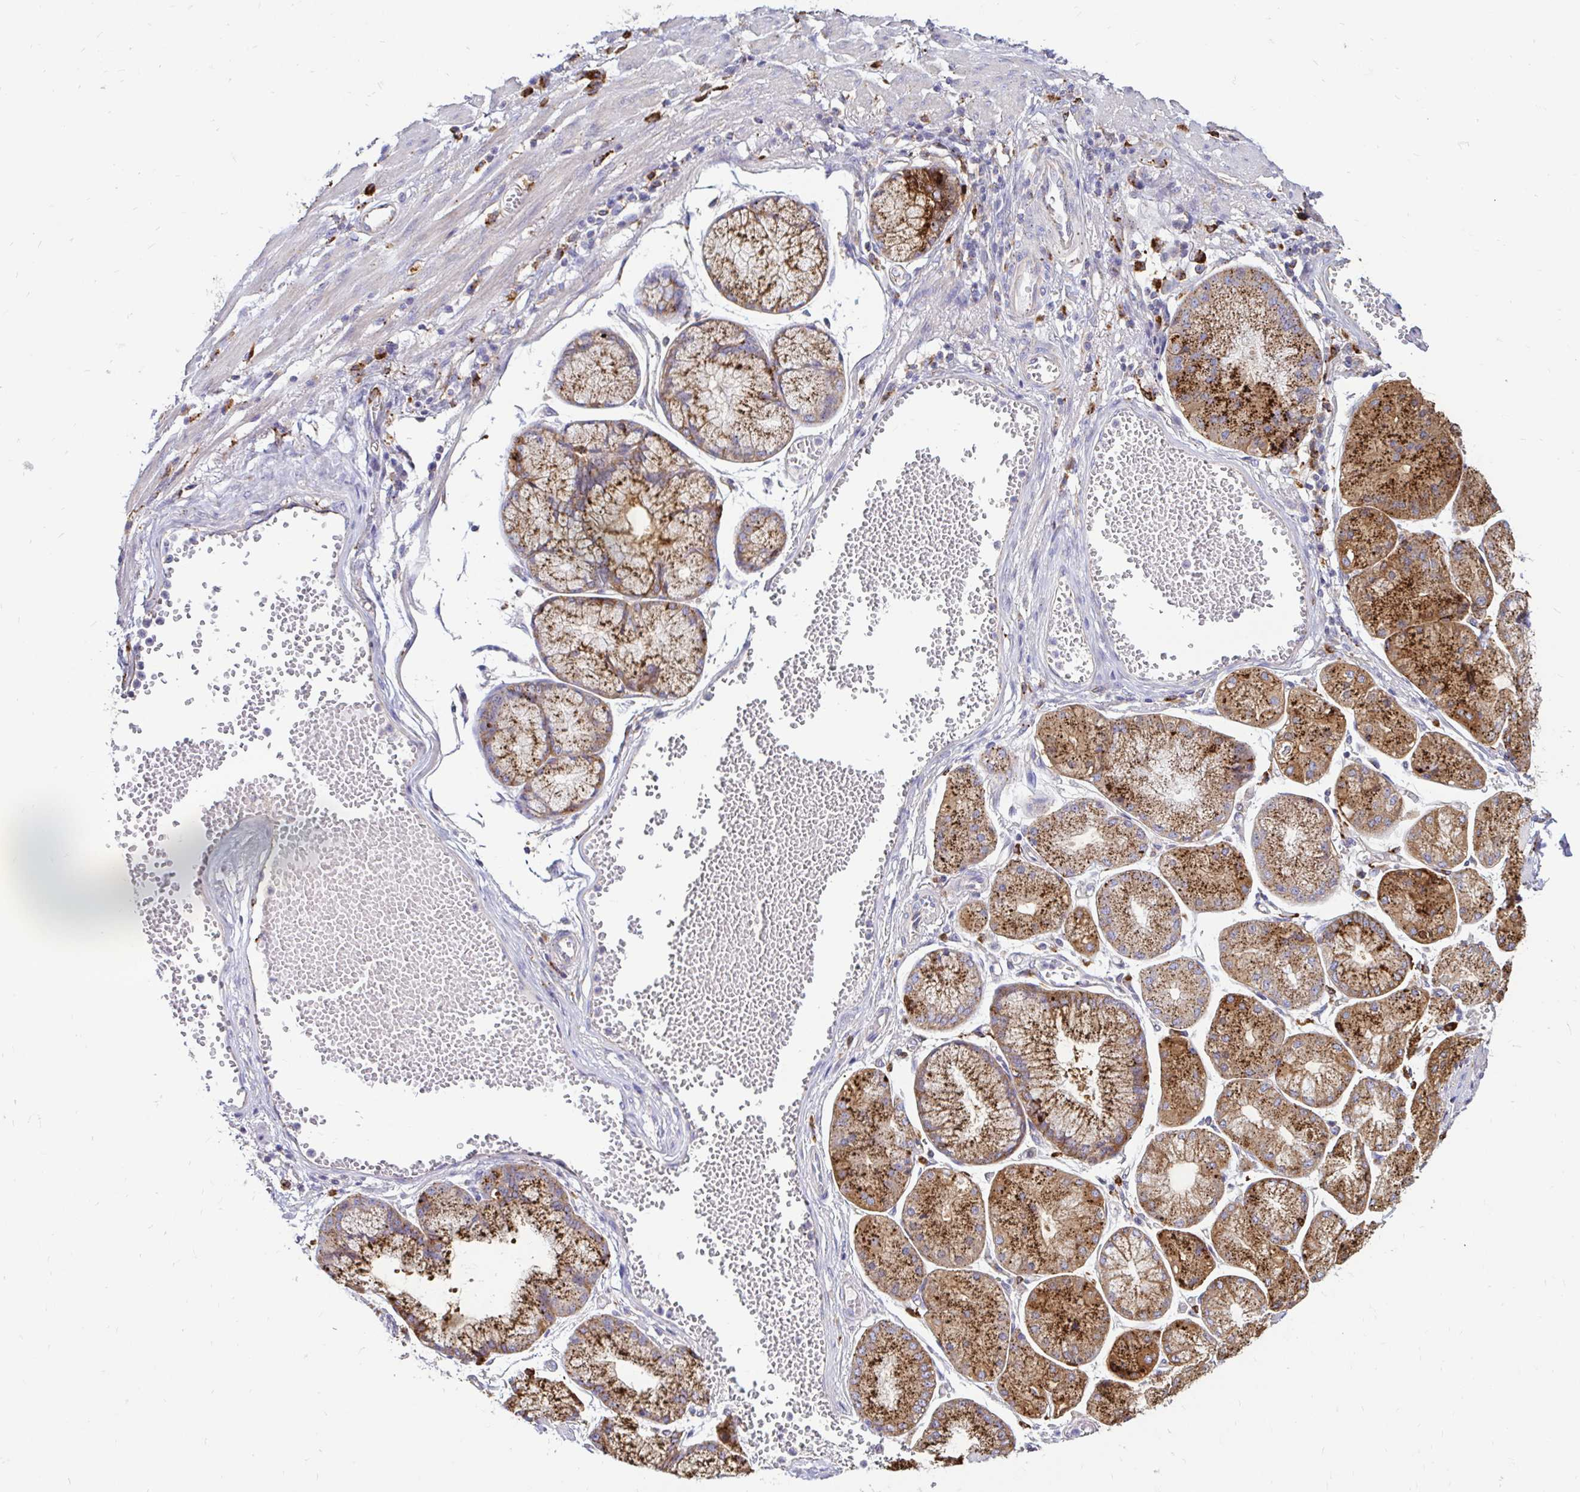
{"staining": {"intensity": "strong", "quantity": ">75%", "location": "cytoplasmic/membranous"}, "tissue": "stomach cancer", "cell_type": "Tumor cells", "image_type": "cancer", "snomed": [{"axis": "morphology", "description": "Adenocarcinoma, NOS"}, {"axis": "topography", "description": "Stomach, upper"}], "caption": "An immunohistochemistry micrograph of tumor tissue is shown. Protein staining in brown highlights strong cytoplasmic/membranous positivity in adenocarcinoma (stomach) within tumor cells.", "gene": "FUCA1", "patient": {"sex": "male", "age": 69}}